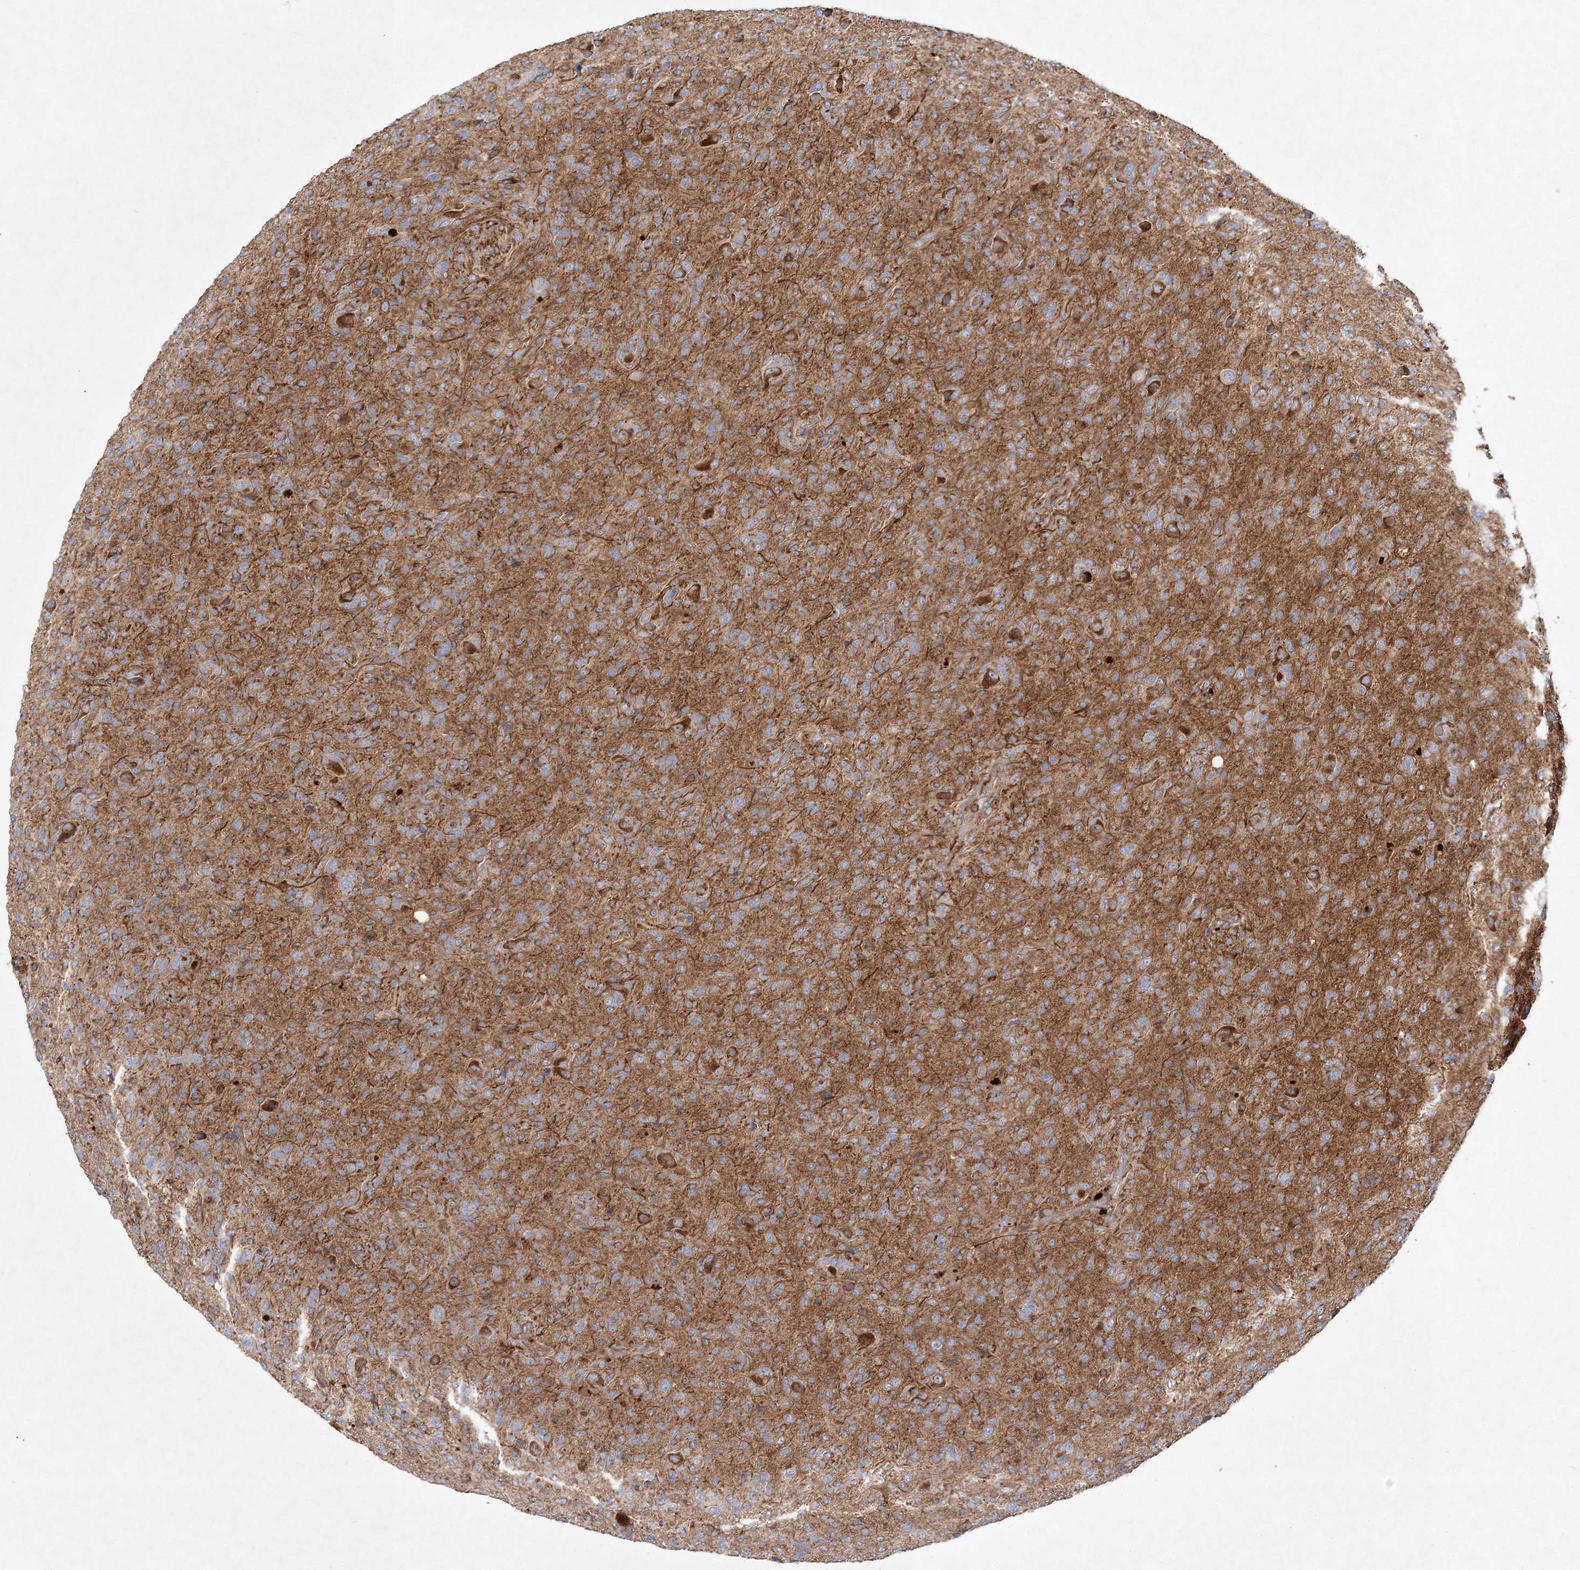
{"staining": {"intensity": "moderate", "quantity": ">75%", "location": "cytoplasmic/membranous"}, "tissue": "glioma", "cell_type": "Tumor cells", "image_type": "cancer", "snomed": [{"axis": "morphology", "description": "Glioma, malignant, High grade"}, {"axis": "topography", "description": "Brain"}], "caption": "The image exhibits staining of malignant glioma (high-grade), revealing moderate cytoplasmic/membranous protein expression (brown color) within tumor cells. (Brightfield microscopy of DAB IHC at high magnification).", "gene": "WDR37", "patient": {"sex": "female", "age": 57}}